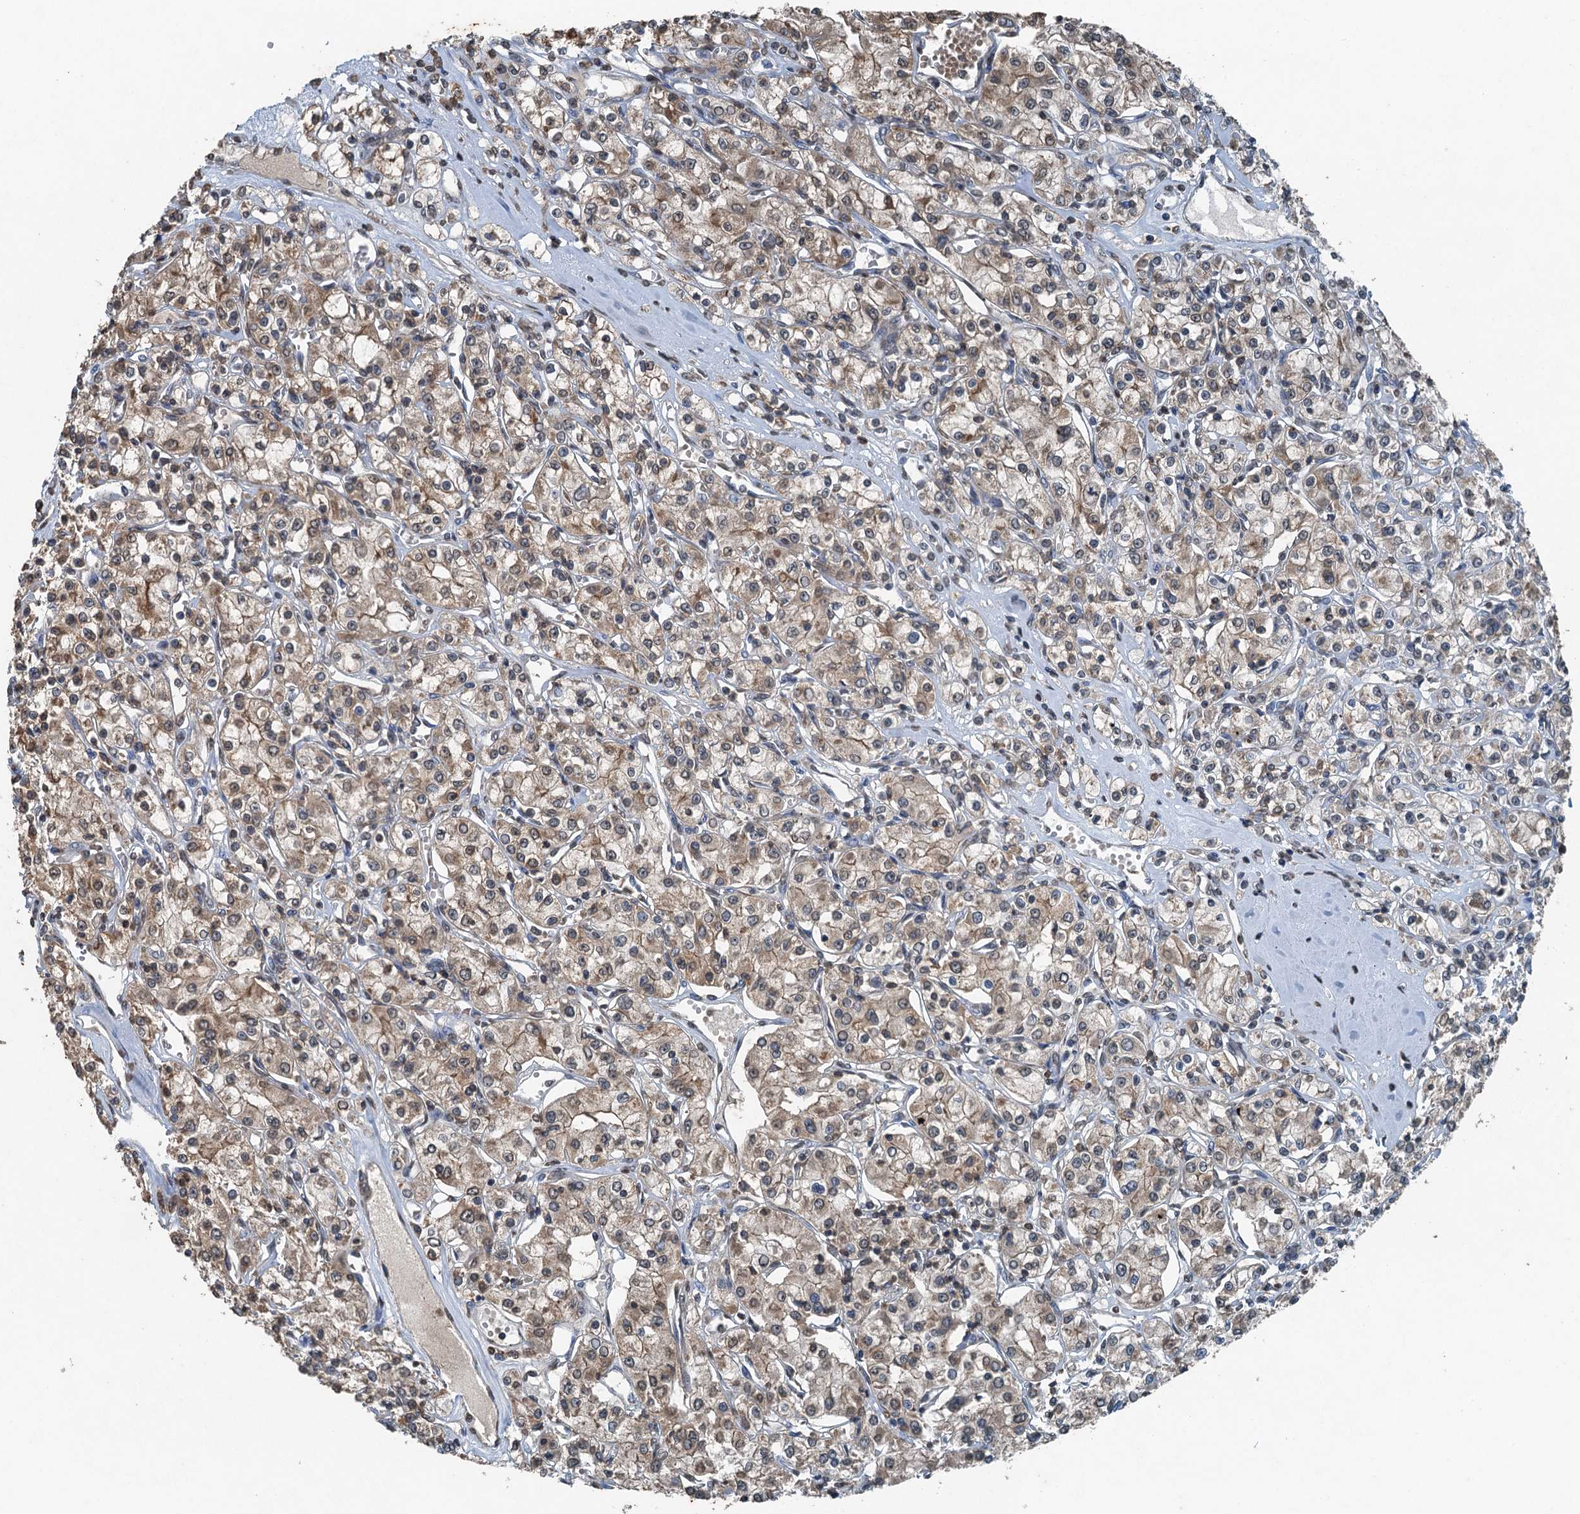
{"staining": {"intensity": "weak", "quantity": ">75%", "location": "cytoplasmic/membranous"}, "tissue": "renal cancer", "cell_type": "Tumor cells", "image_type": "cancer", "snomed": [{"axis": "morphology", "description": "Adenocarcinoma, NOS"}, {"axis": "topography", "description": "Kidney"}], "caption": "Immunohistochemical staining of human adenocarcinoma (renal) exhibits weak cytoplasmic/membranous protein positivity in approximately >75% of tumor cells.", "gene": "TCTN1", "patient": {"sex": "female", "age": 59}}